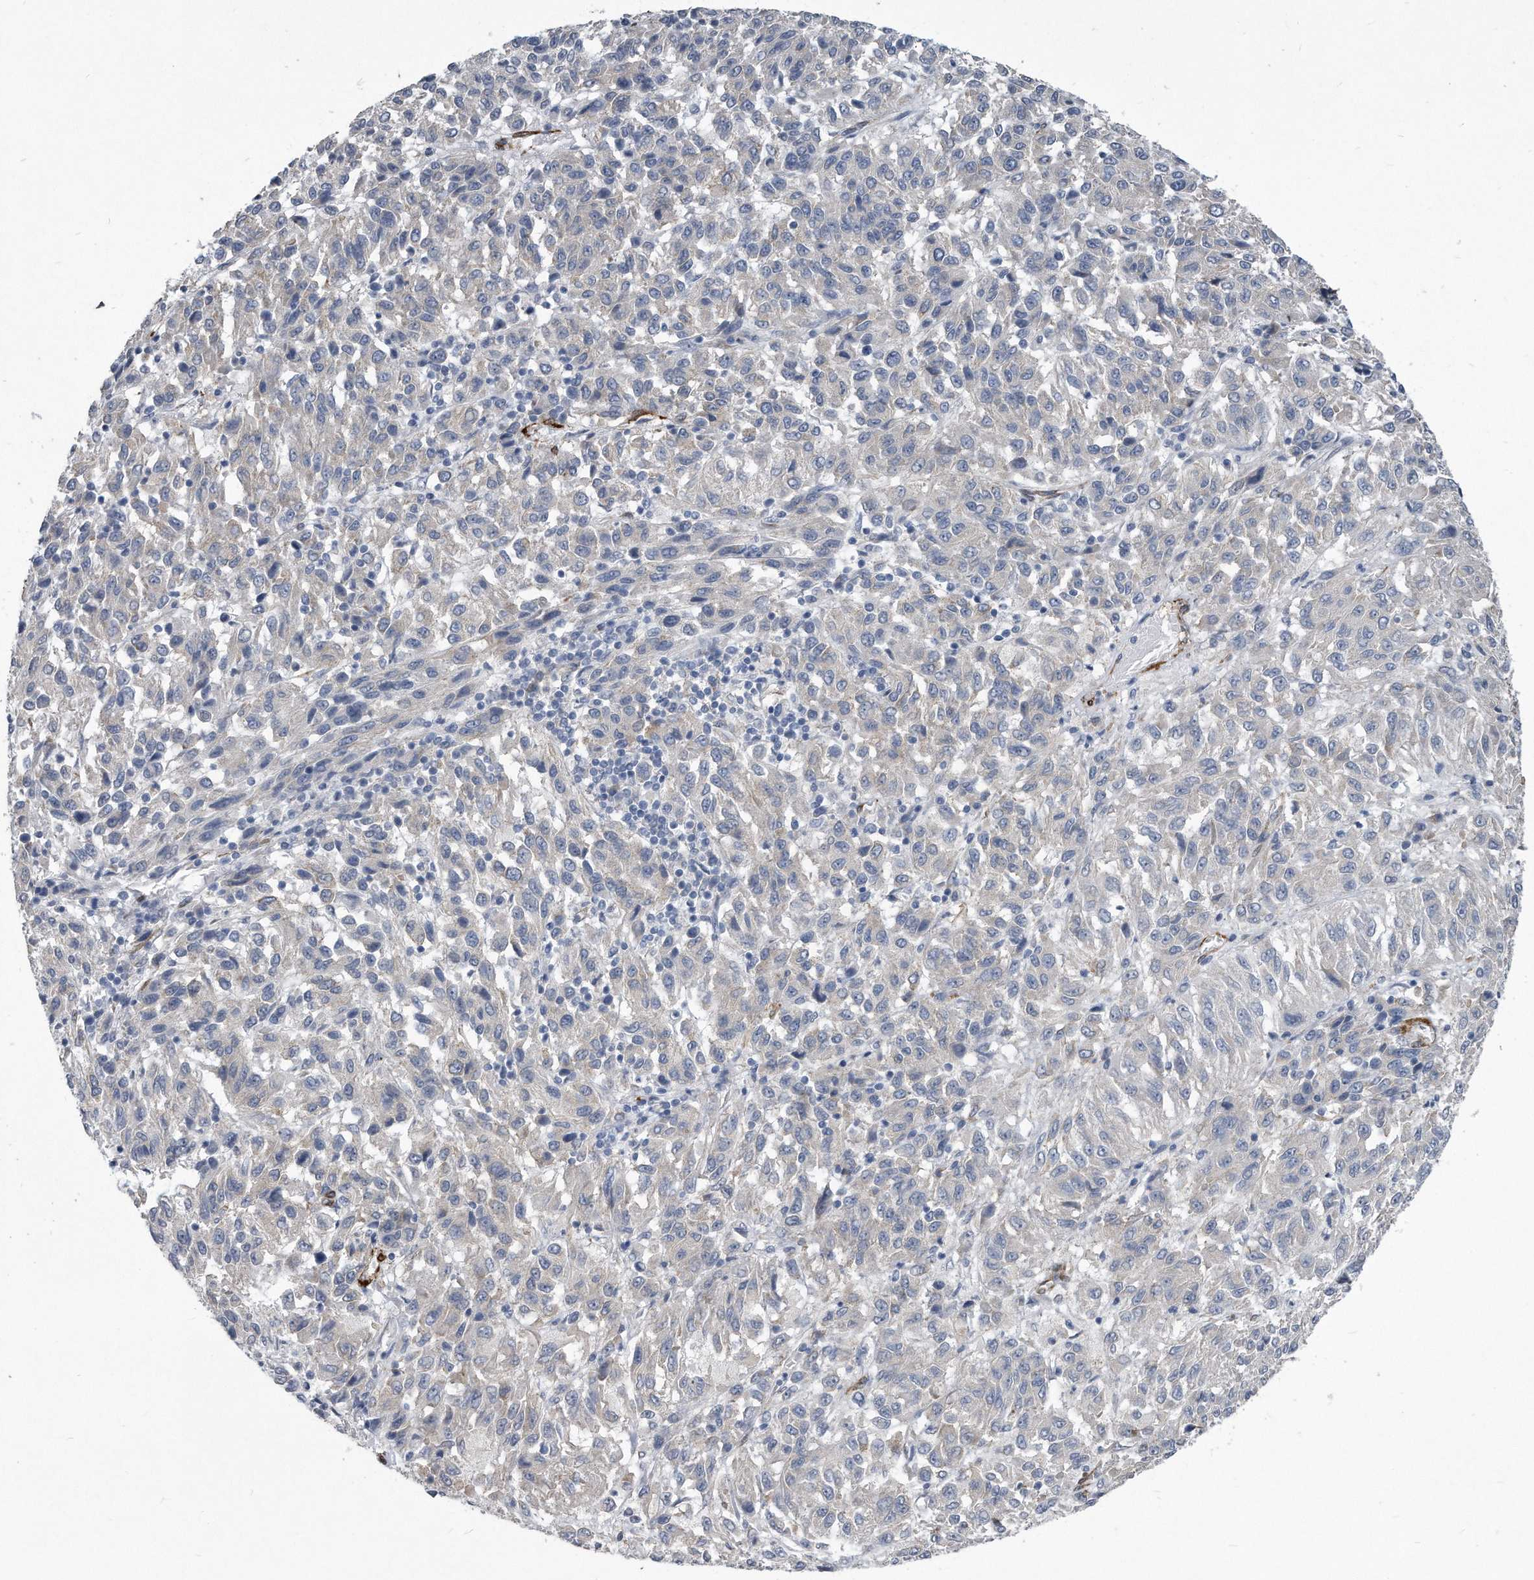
{"staining": {"intensity": "negative", "quantity": "none", "location": "none"}, "tissue": "melanoma", "cell_type": "Tumor cells", "image_type": "cancer", "snomed": [{"axis": "morphology", "description": "Malignant melanoma, Metastatic site"}, {"axis": "topography", "description": "Lung"}], "caption": "An IHC micrograph of melanoma is shown. There is no staining in tumor cells of melanoma.", "gene": "EIF2B4", "patient": {"sex": "male", "age": 64}}